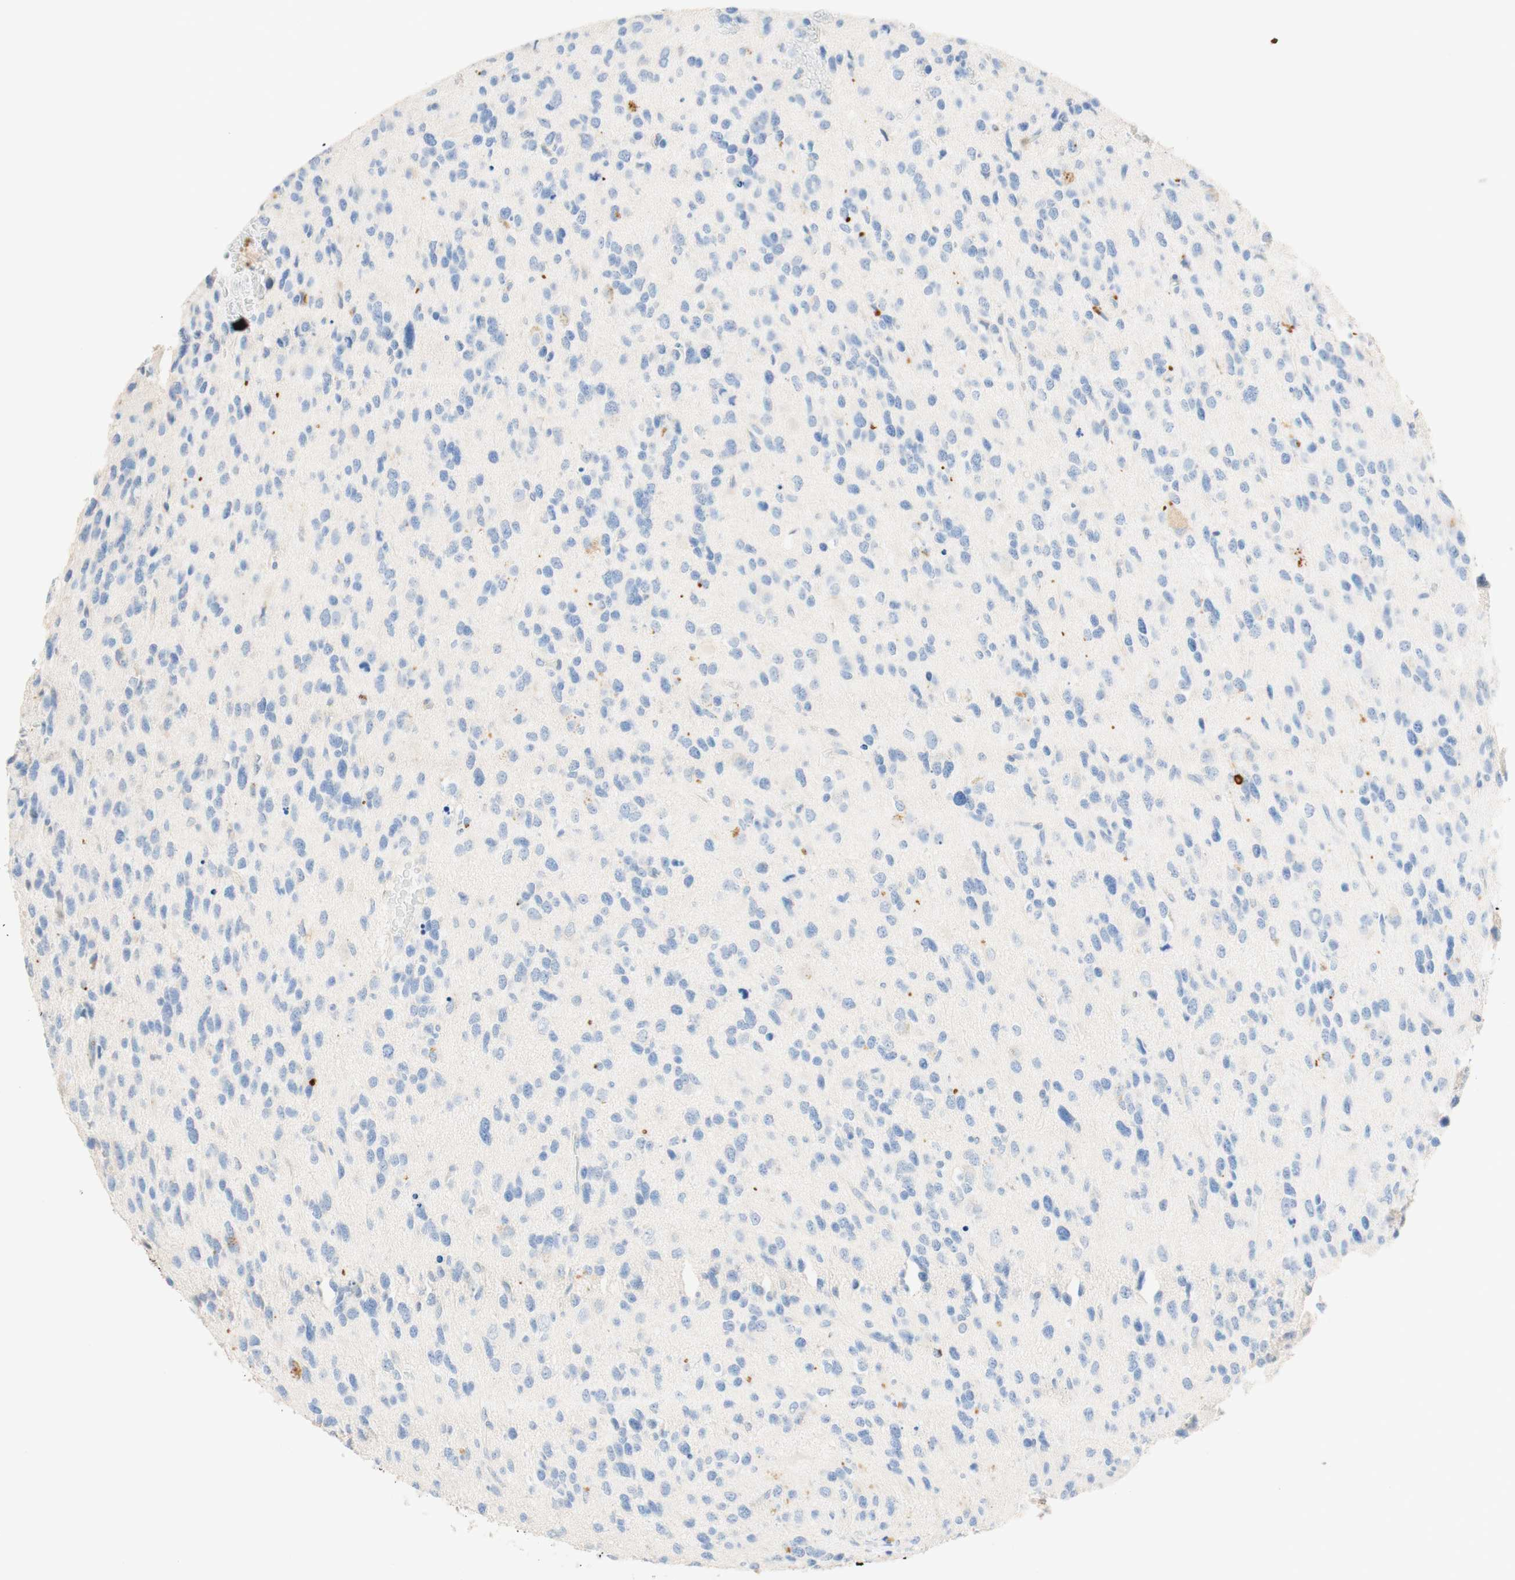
{"staining": {"intensity": "negative", "quantity": "none", "location": "none"}, "tissue": "glioma", "cell_type": "Tumor cells", "image_type": "cancer", "snomed": [{"axis": "morphology", "description": "Glioma, malignant, High grade"}, {"axis": "topography", "description": "Brain"}], "caption": "A high-resolution image shows immunohistochemistry staining of high-grade glioma (malignant), which reveals no significant staining in tumor cells. Nuclei are stained in blue.", "gene": "CD63", "patient": {"sex": "female", "age": 58}}